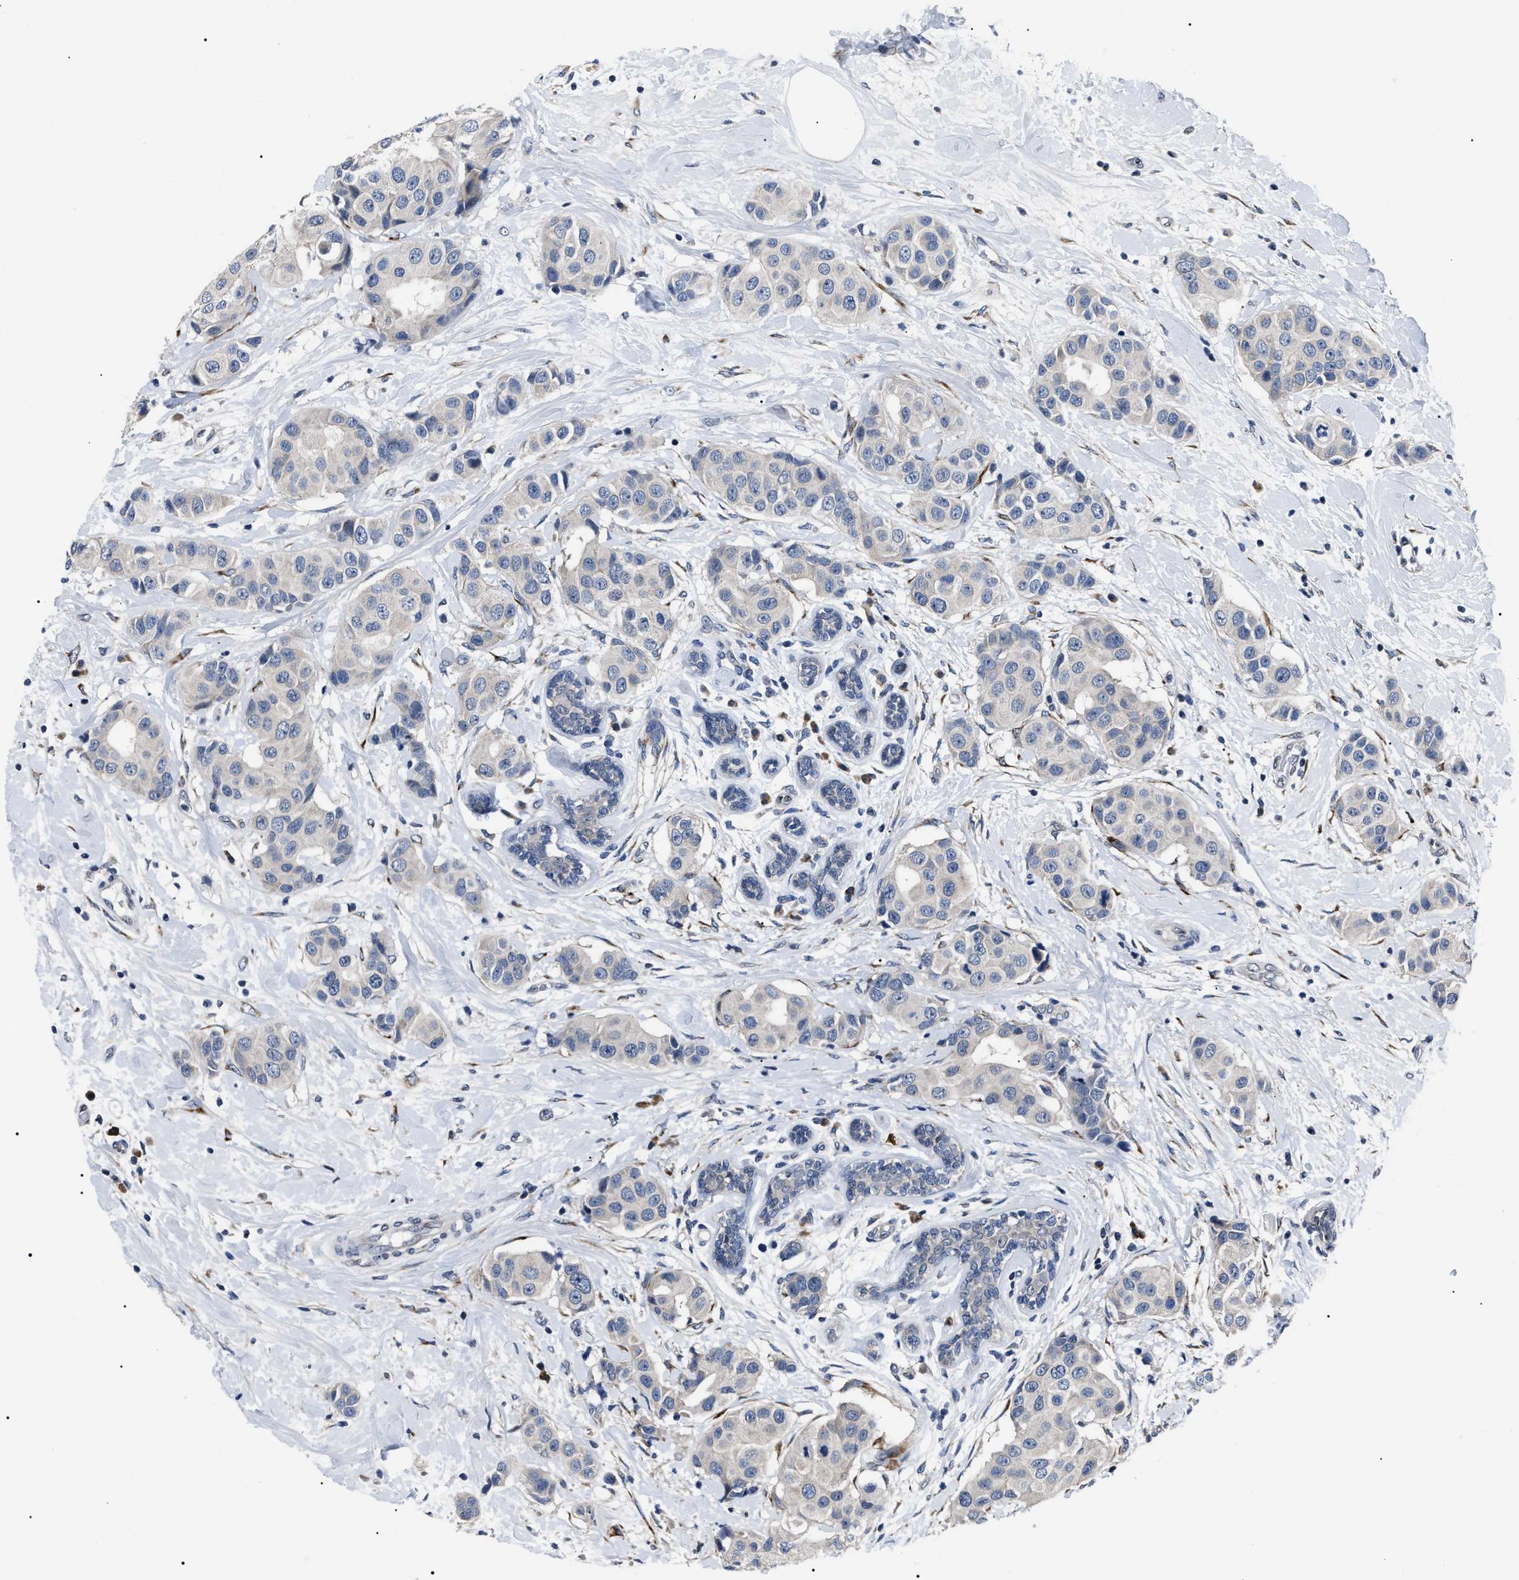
{"staining": {"intensity": "negative", "quantity": "none", "location": "none"}, "tissue": "breast cancer", "cell_type": "Tumor cells", "image_type": "cancer", "snomed": [{"axis": "morphology", "description": "Normal tissue, NOS"}, {"axis": "morphology", "description": "Duct carcinoma"}, {"axis": "topography", "description": "Breast"}], "caption": "This is an immunohistochemistry (IHC) histopathology image of human breast cancer. There is no staining in tumor cells.", "gene": "LRRC14", "patient": {"sex": "female", "age": 39}}